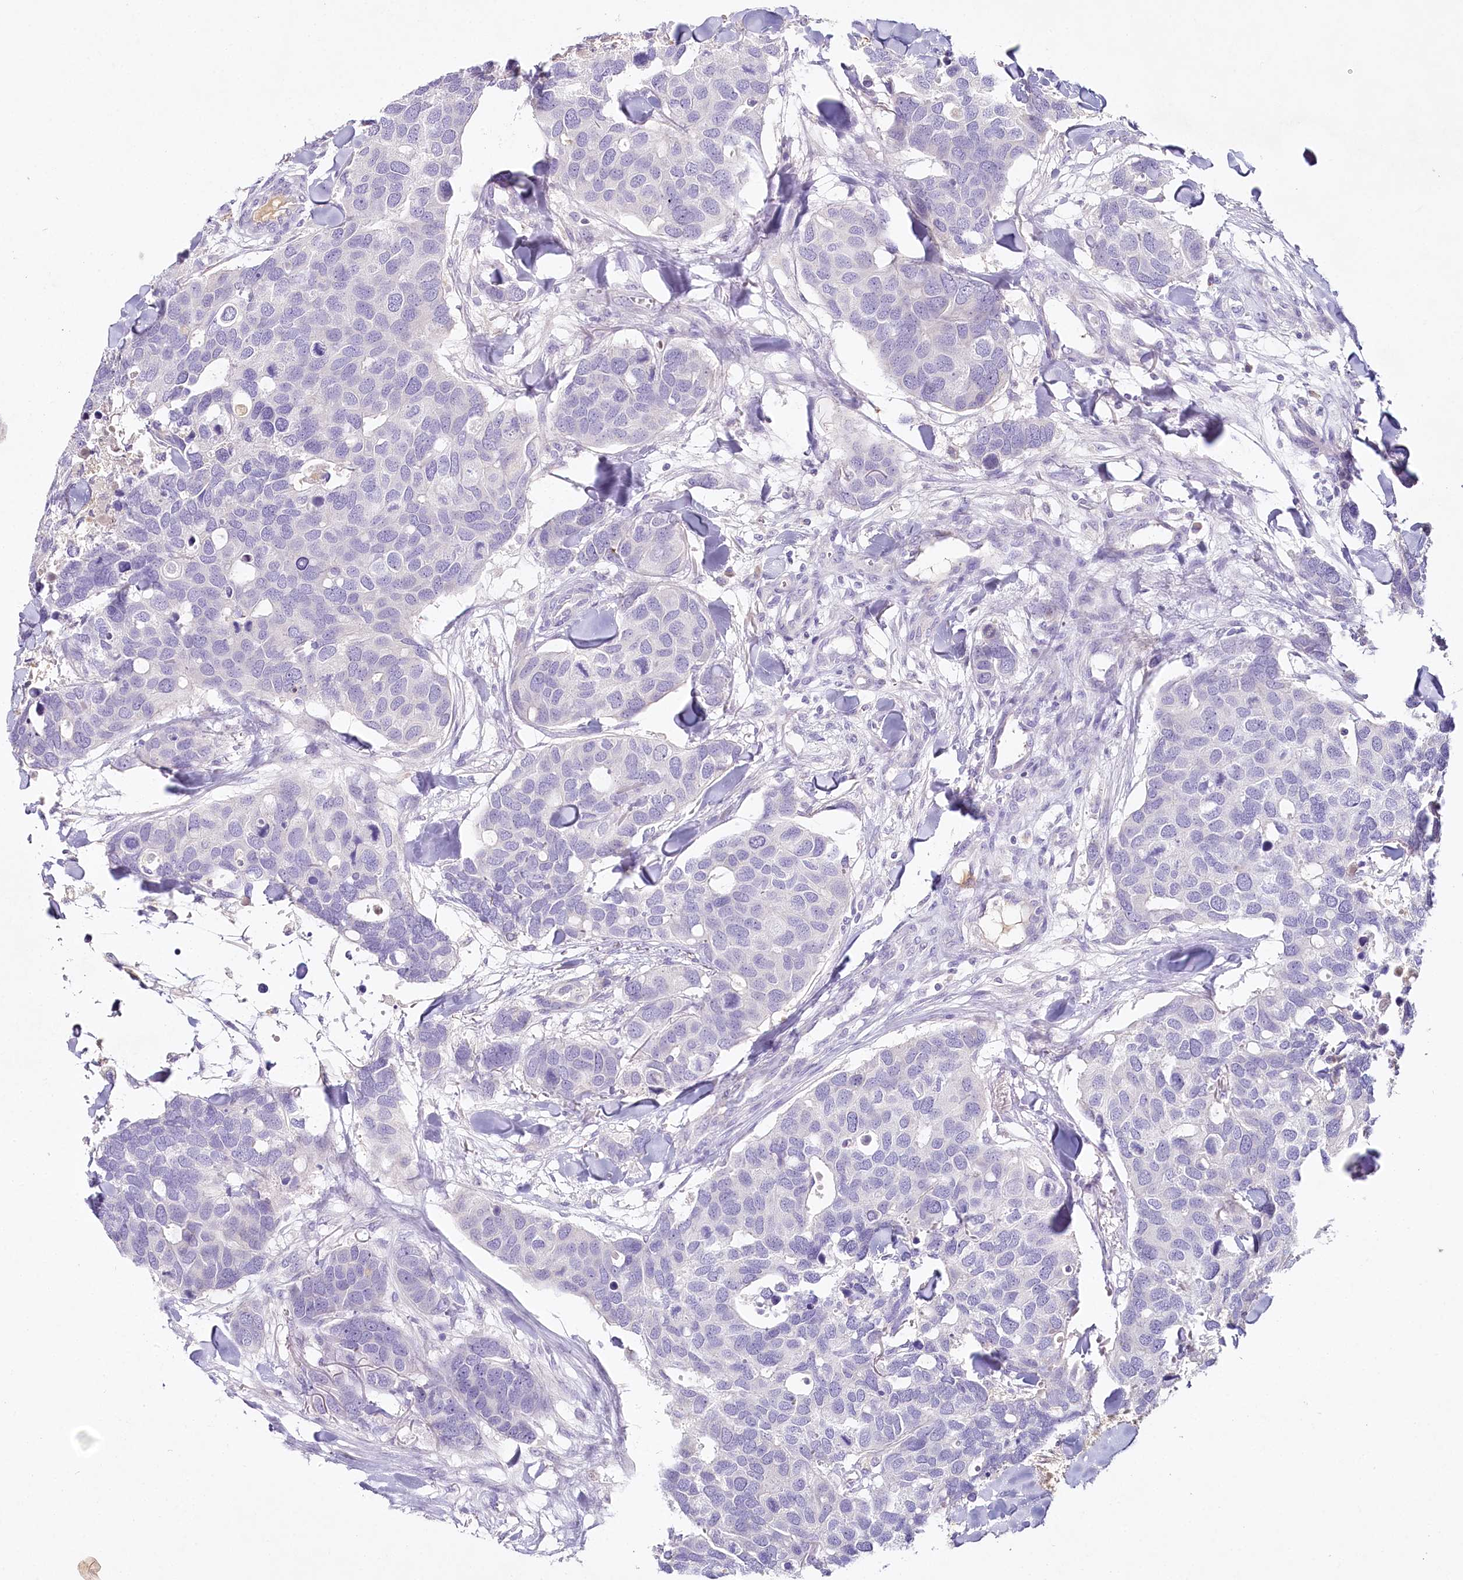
{"staining": {"intensity": "negative", "quantity": "none", "location": "none"}, "tissue": "breast cancer", "cell_type": "Tumor cells", "image_type": "cancer", "snomed": [{"axis": "morphology", "description": "Duct carcinoma"}, {"axis": "topography", "description": "Breast"}], "caption": "High power microscopy micrograph of an immunohistochemistry (IHC) image of breast cancer, revealing no significant positivity in tumor cells. The staining is performed using DAB (3,3'-diaminobenzidine) brown chromogen with nuclei counter-stained in using hematoxylin.", "gene": "HPD", "patient": {"sex": "female", "age": 83}}